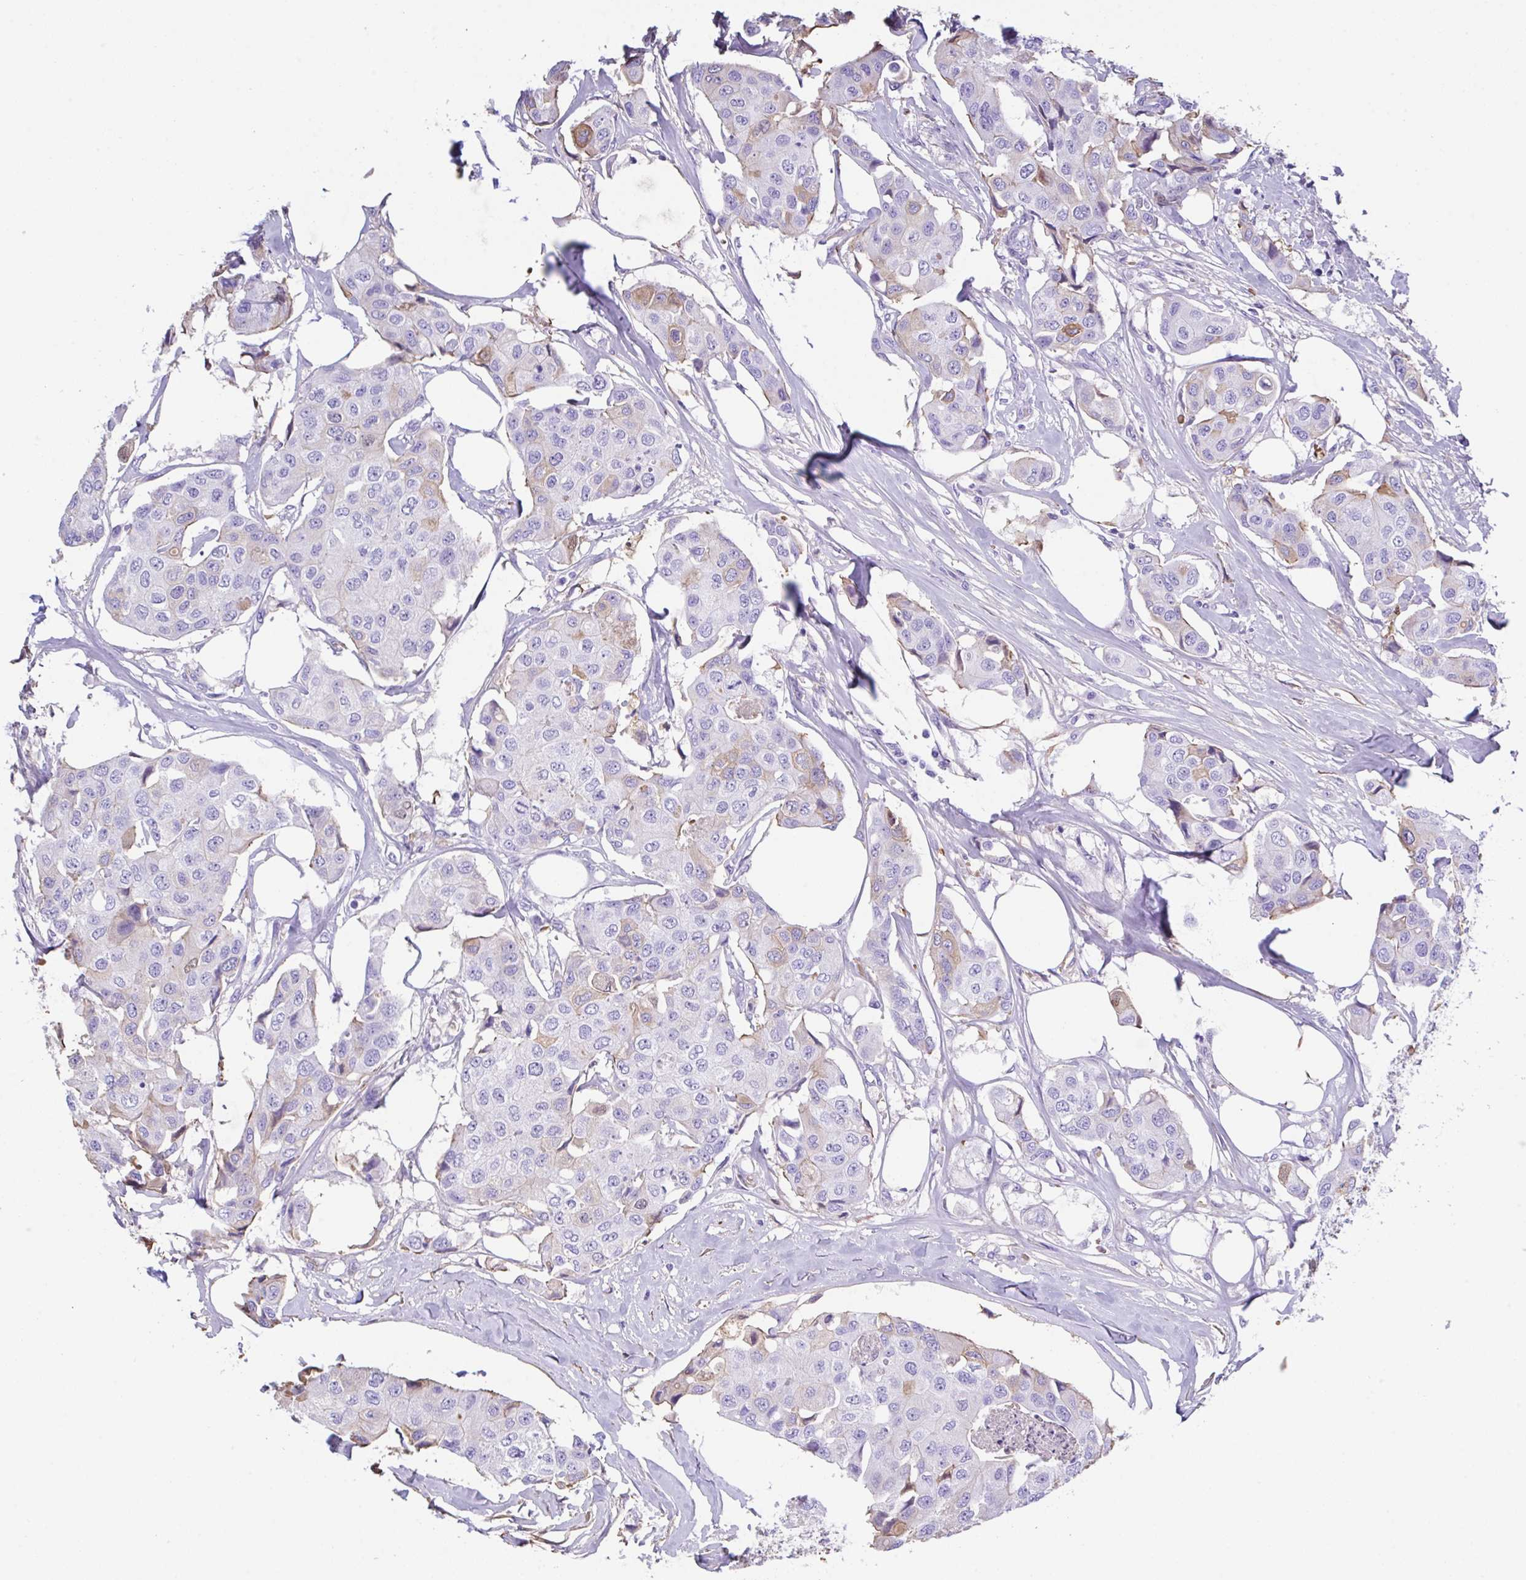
{"staining": {"intensity": "weak", "quantity": "<25%", "location": "cytoplasmic/membranous"}, "tissue": "breast cancer", "cell_type": "Tumor cells", "image_type": "cancer", "snomed": [{"axis": "morphology", "description": "Duct carcinoma"}, {"axis": "topography", "description": "Breast"}, {"axis": "topography", "description": "Lymph node"}], "caption": "There is no significant expression in tumor cells of breast intraductal carcinoma. (Brightfield microscopy of DAB (3,3'-diaminobenzidine) immunohistochemistry at high magnification).", "gene": "HOXC12", "patient": {"sex": "female", "age": 80}}